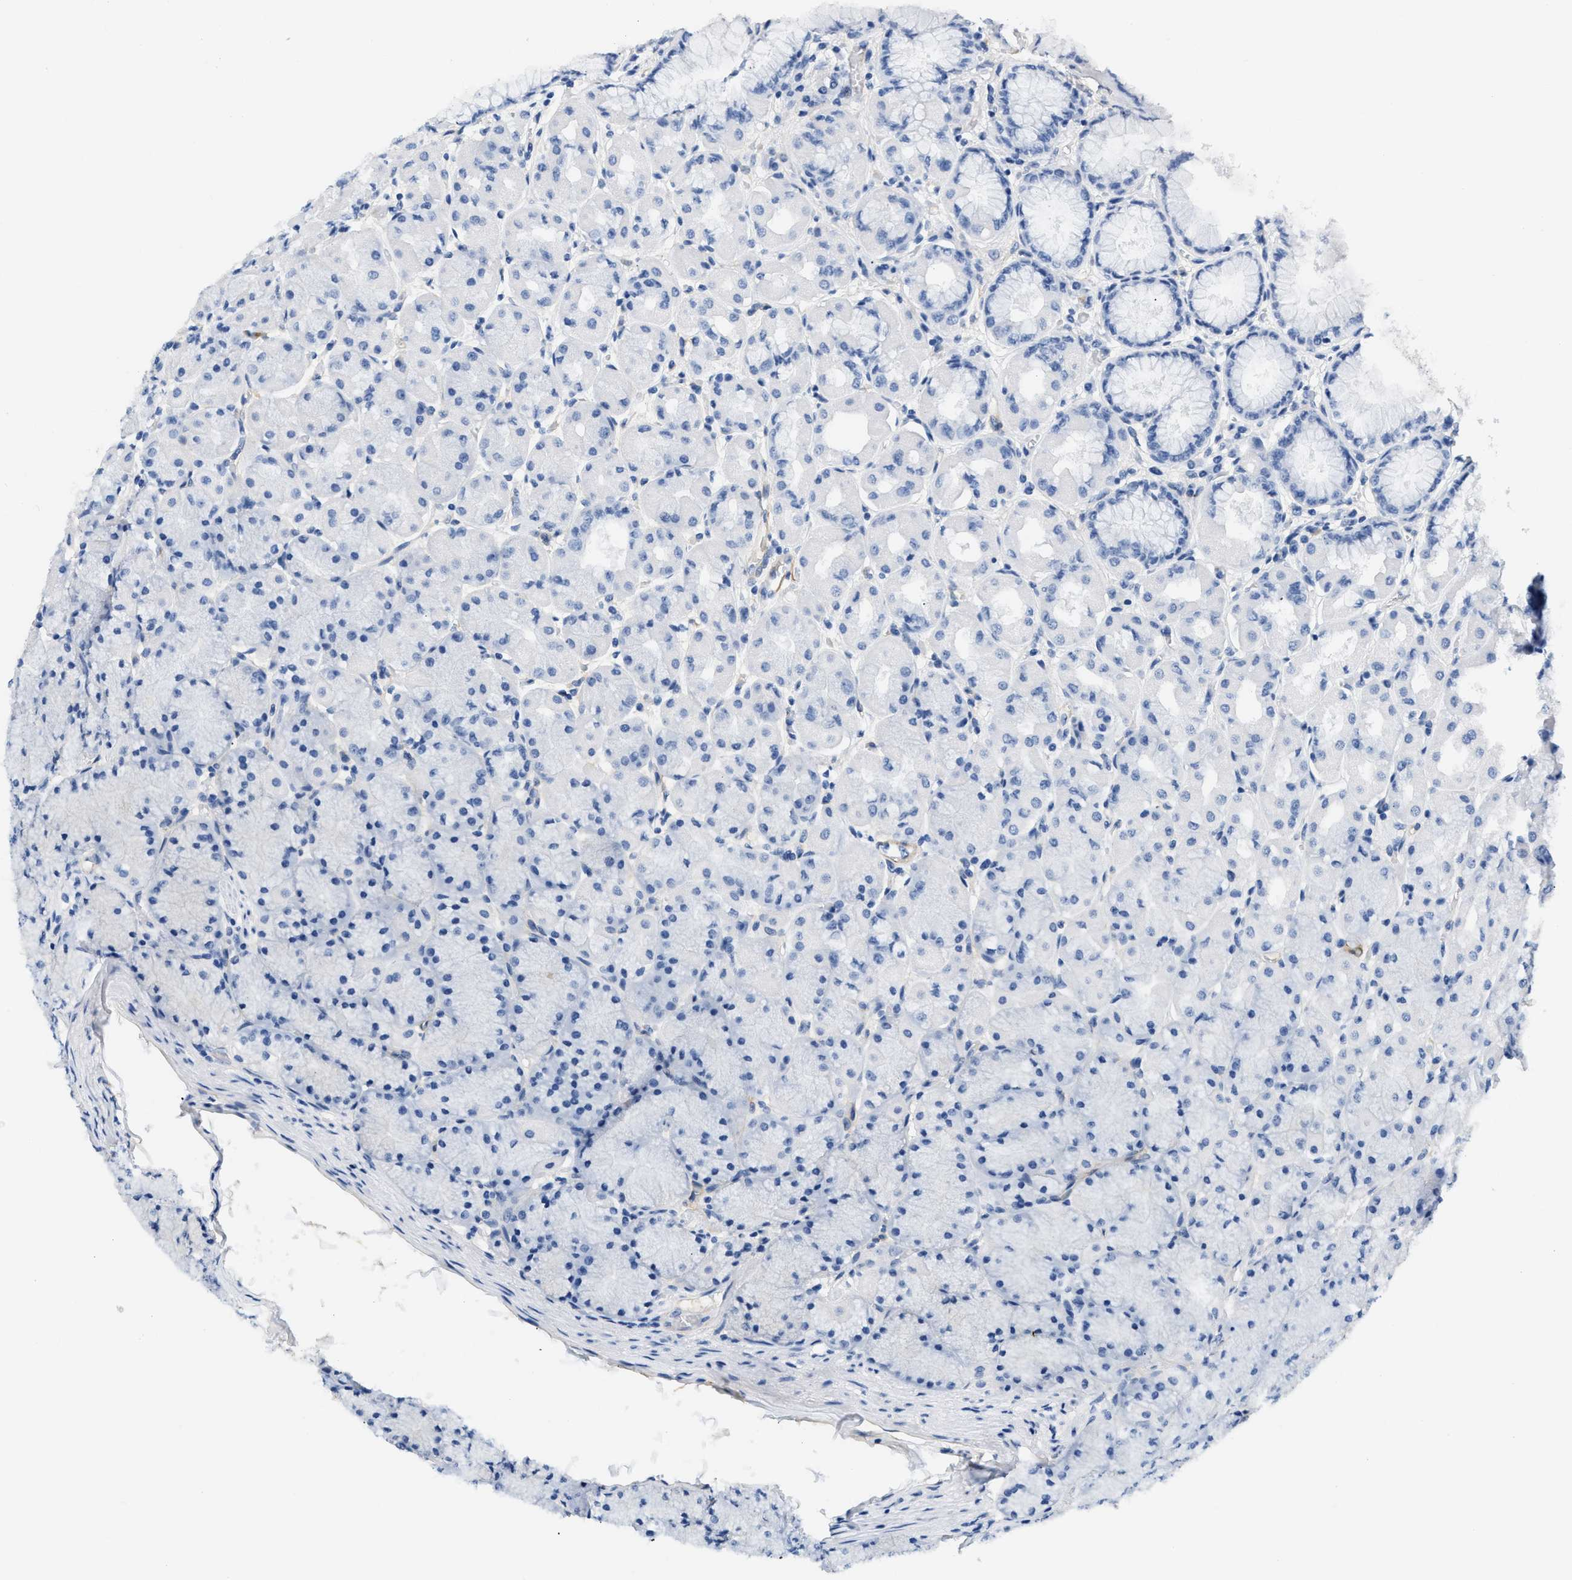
{"staining": {"intensity": "negative", "quantity": "none", "location": "none"}, "tissue": "stomach", "cell_type": "Glandular cells", "image_type": "normal", "snomed": [{"axis": "morphology", "description": "Normal tissue, NOS"}, {"axis": "topography", "description": "Stomach, upper"}], "caption": "A high-resolution image shows IHC staining of benign stomach, which displays no significant expression in glandular cells.", "gene": "PDGFRB", "patient": {"sex": "female", "age": 56}}